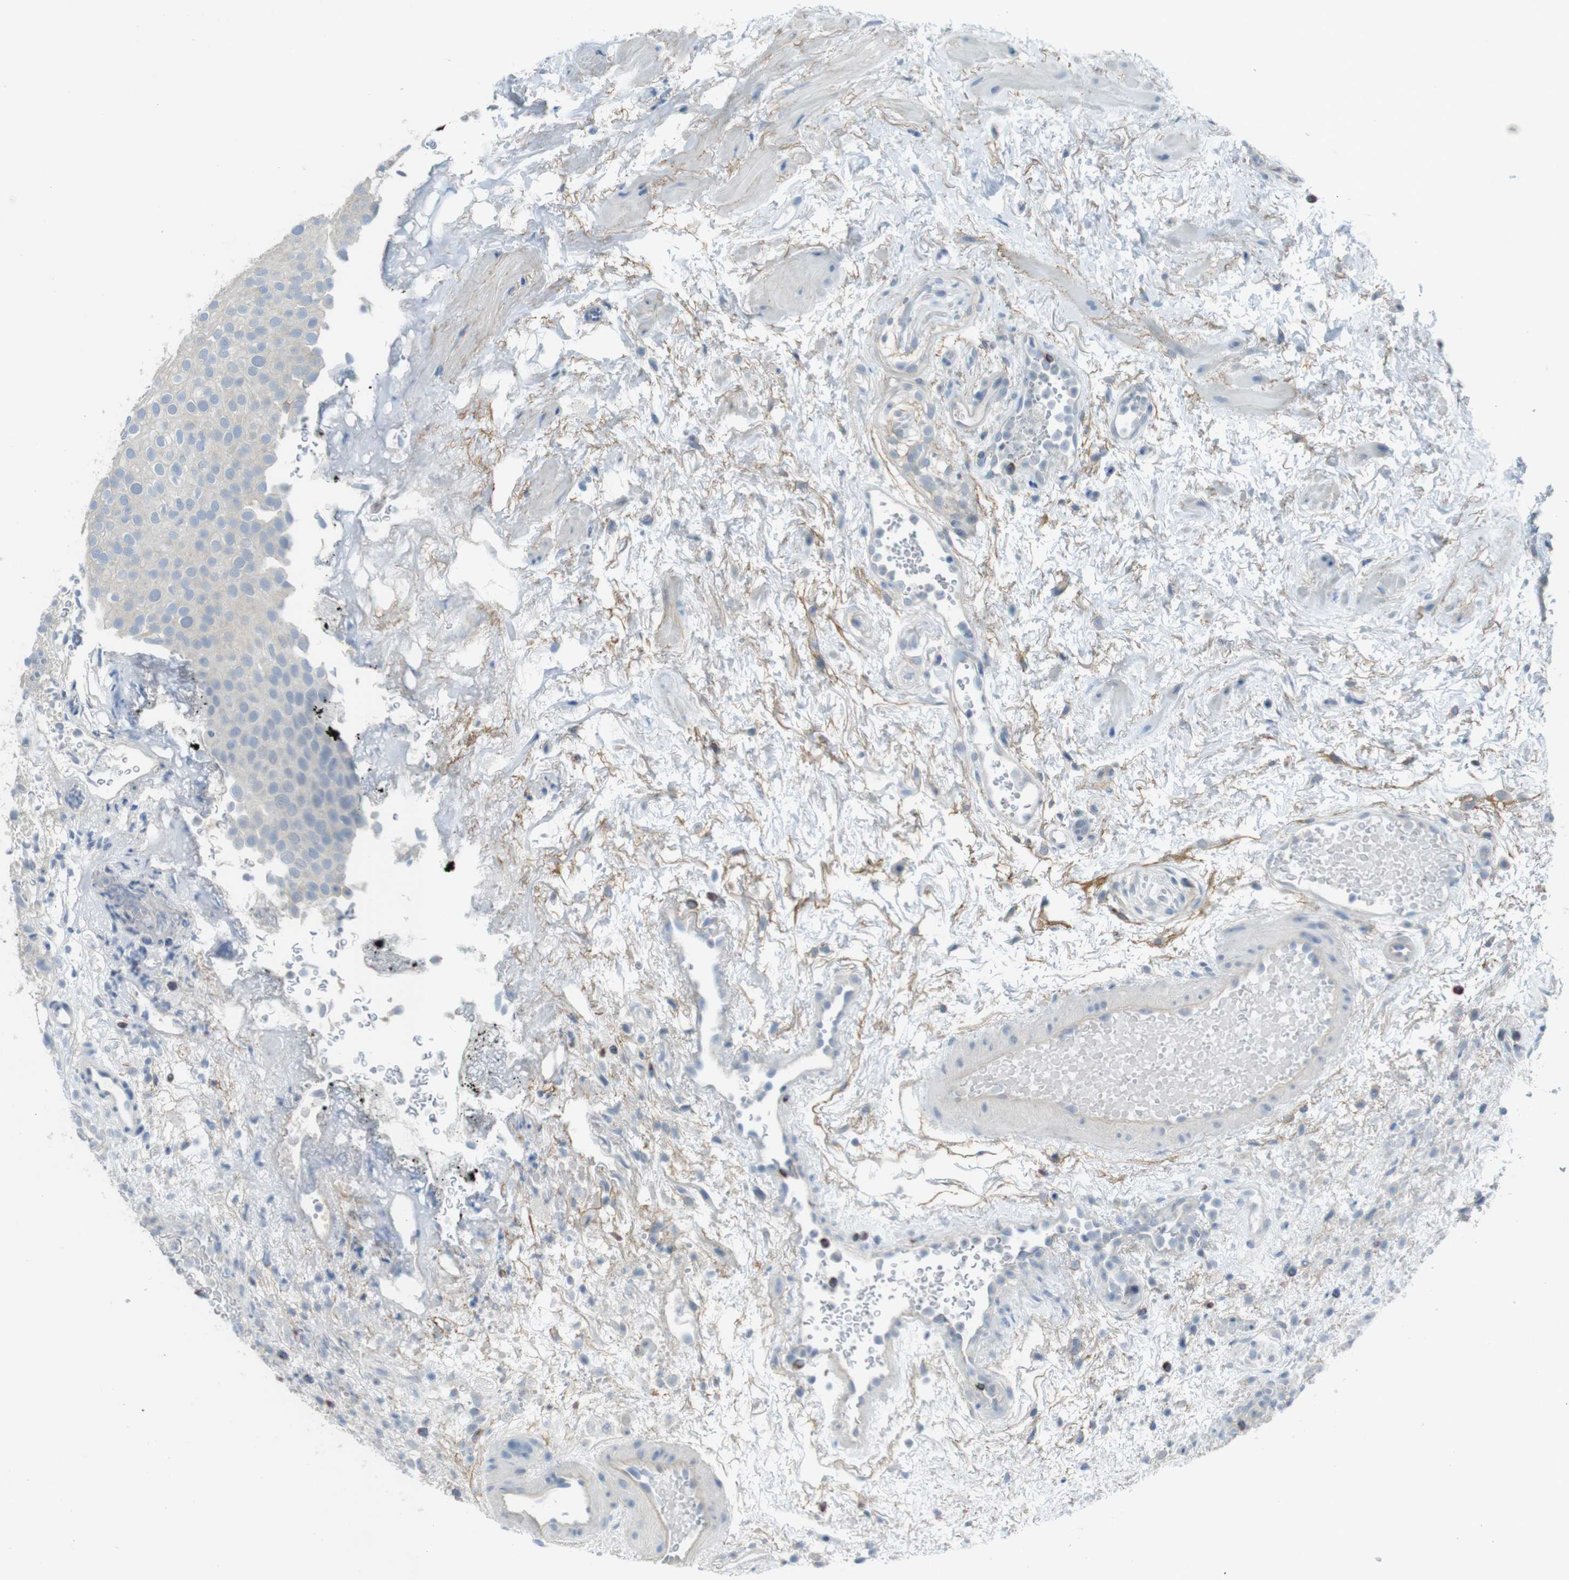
{"staining": {"intensity": "negative", "quantity": "none", "location": "none"}, "tissue": "urothelial cancer", "cell_type": "Tumor cells", "image_type": "cancer", "snomed": [{"axis": "morphology", "description": "Urothelial carcinoma, Low grade"}, {"axis": "topography", "description": "Urinary bladder"}], "caption": "IHC of urothelial carcinoma (low-grade) displays no staining in tumor cells.", "gene": "ENTPD7", "patient": {"sex": "male", "age": 78}}